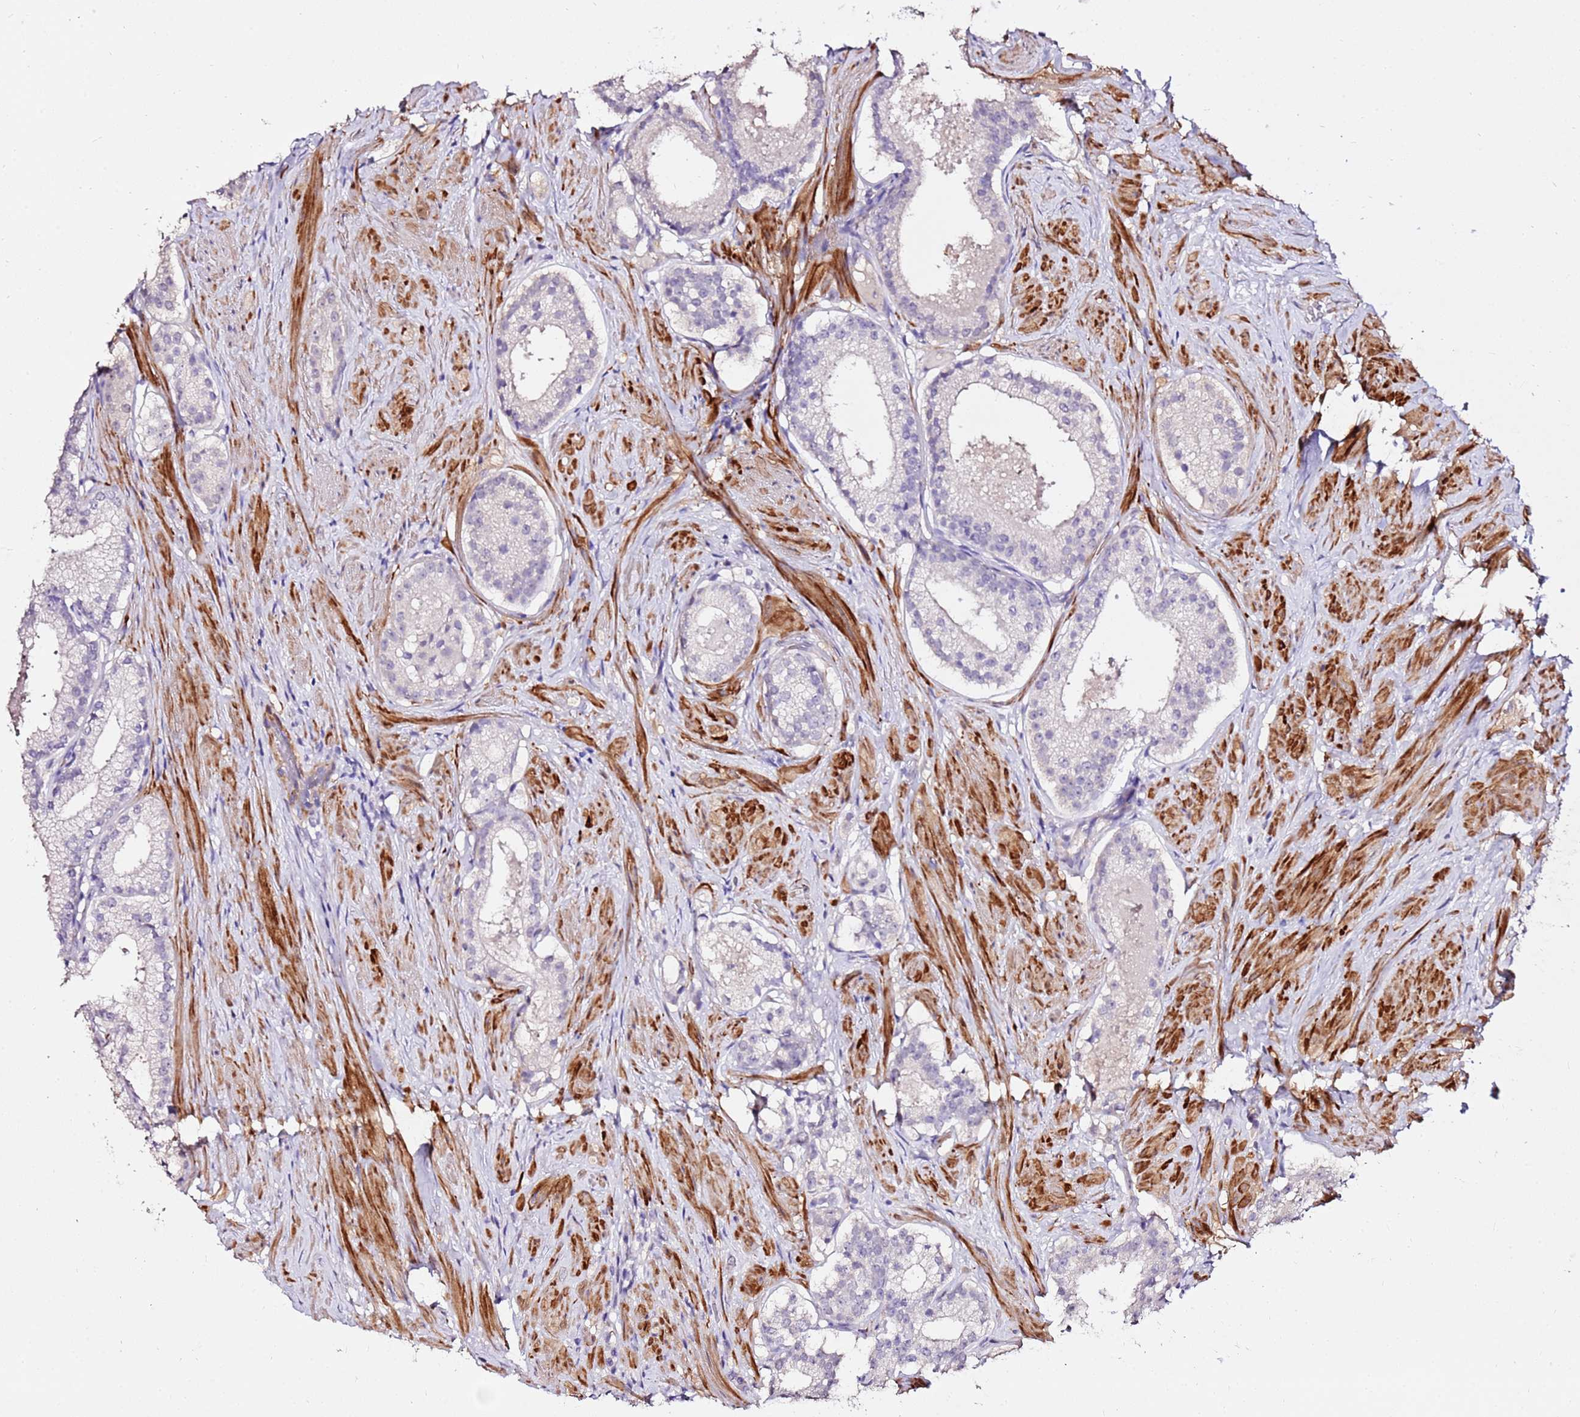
{"staining": {"intensity": "negative", "quantity": "none", "location": "none"}, "tissue": "prostate cancer", "cell_type": "Tumor cells", "image_type": "cancer", "snomed": [{"axis": "morphology", "description": "Adenocarcinoma, Low grade"}, {"axis": "topography", "description": "Prostate"}], "caption": "An immunohistochemistry (IHC) photomicrograph of prostate adenocarcinoma (low-grade) is shown. There is no staining in tumor cells of prostate adenocarcinoma (low-grade).", "gene": "ART5", "patient": {"sex": "male", "age": 57}}